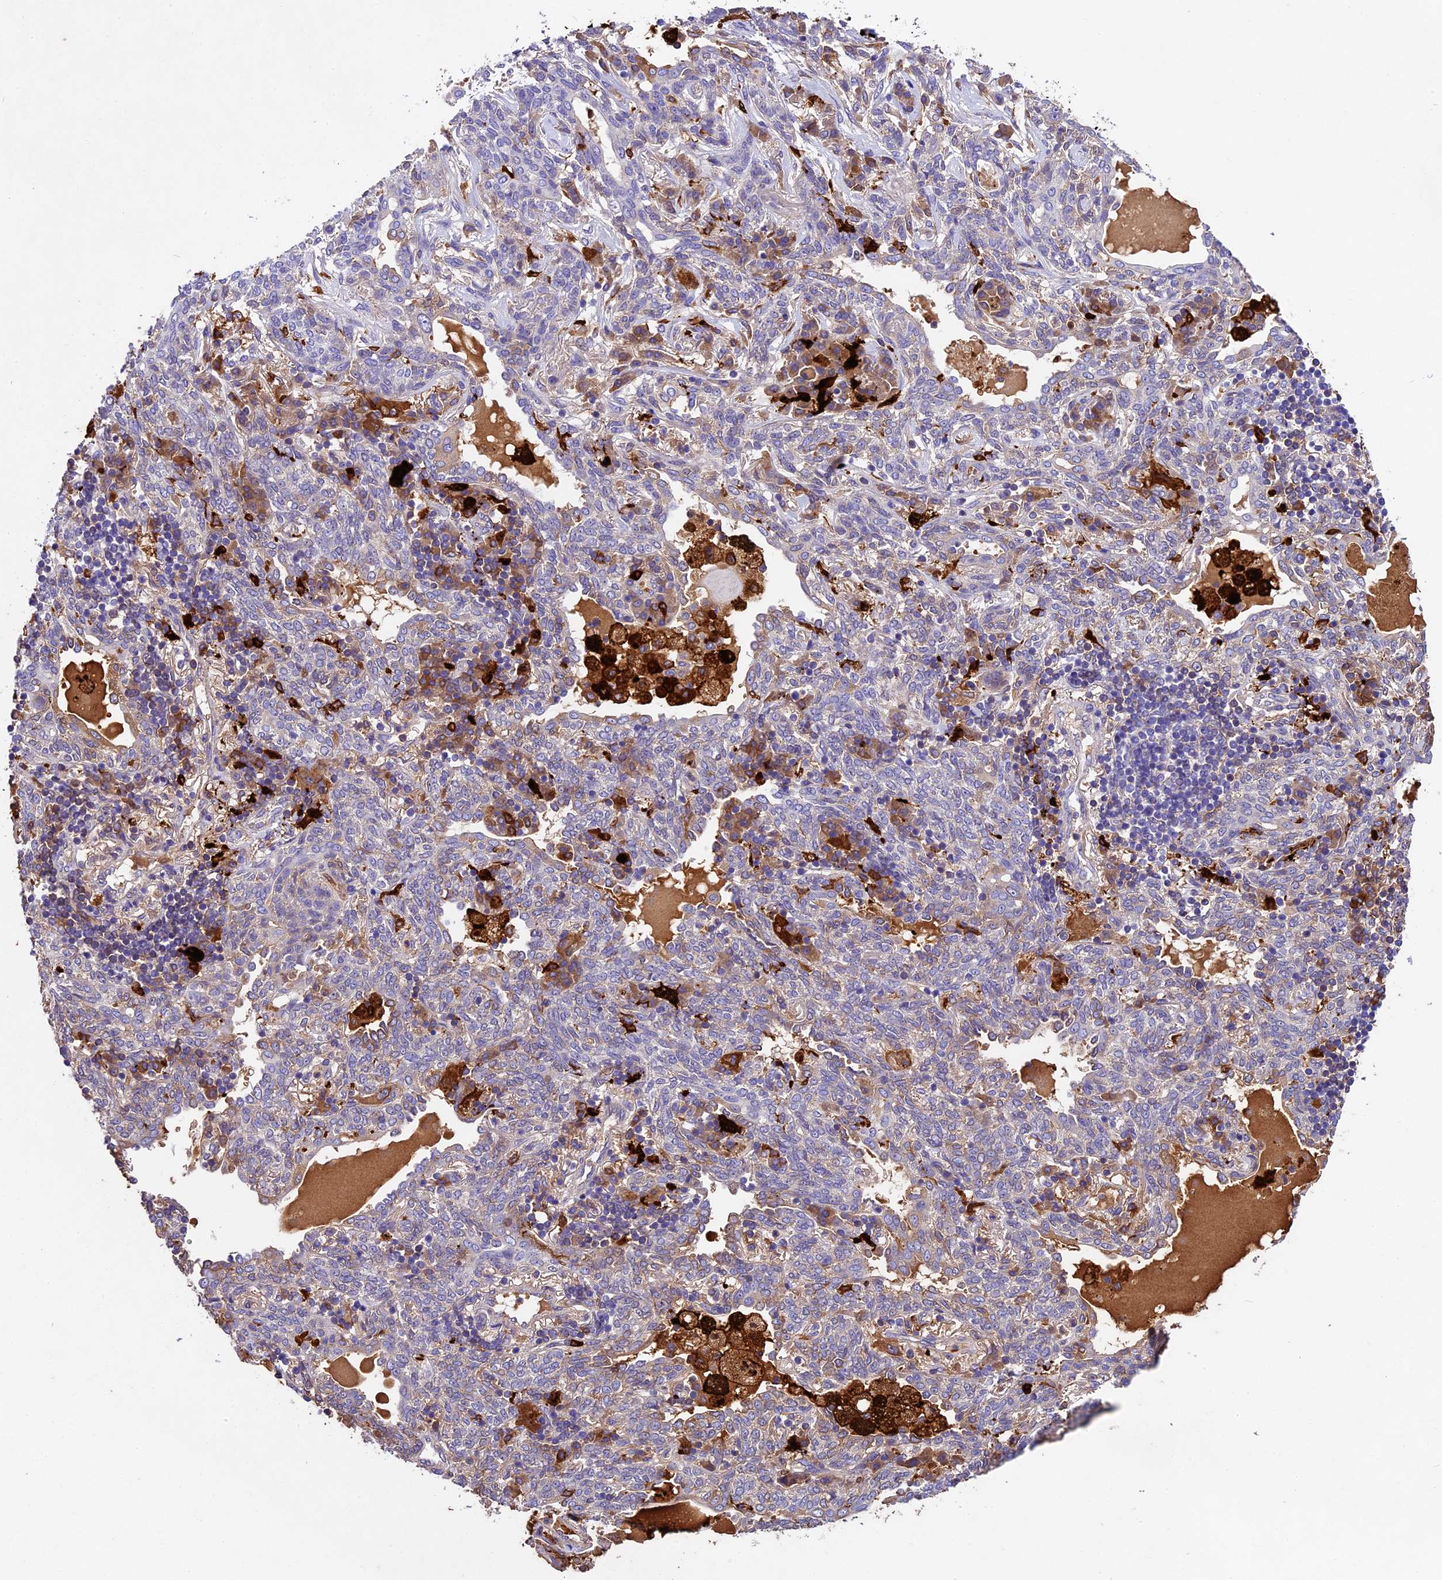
{"staining": {"intensity": "weak", "quantity": "<25%", "location": "cytoplasmic/membranous"}, "tissue": "lung cancer", "cell_type": "Tumor cells", "image_type": "cancer", "snomed": [{"axis": "morphology", "description": "Squamous cell carcinoma, NOS"}, {"axis": "topography", "description": "Lung"}], "caption": "Squamous cell carcinoma (lung) was stained to show a protein in brown. There is no significant staining in tumor cells.", "gene": "CILP2", "patient": {"sex": "female", "age": 70}}